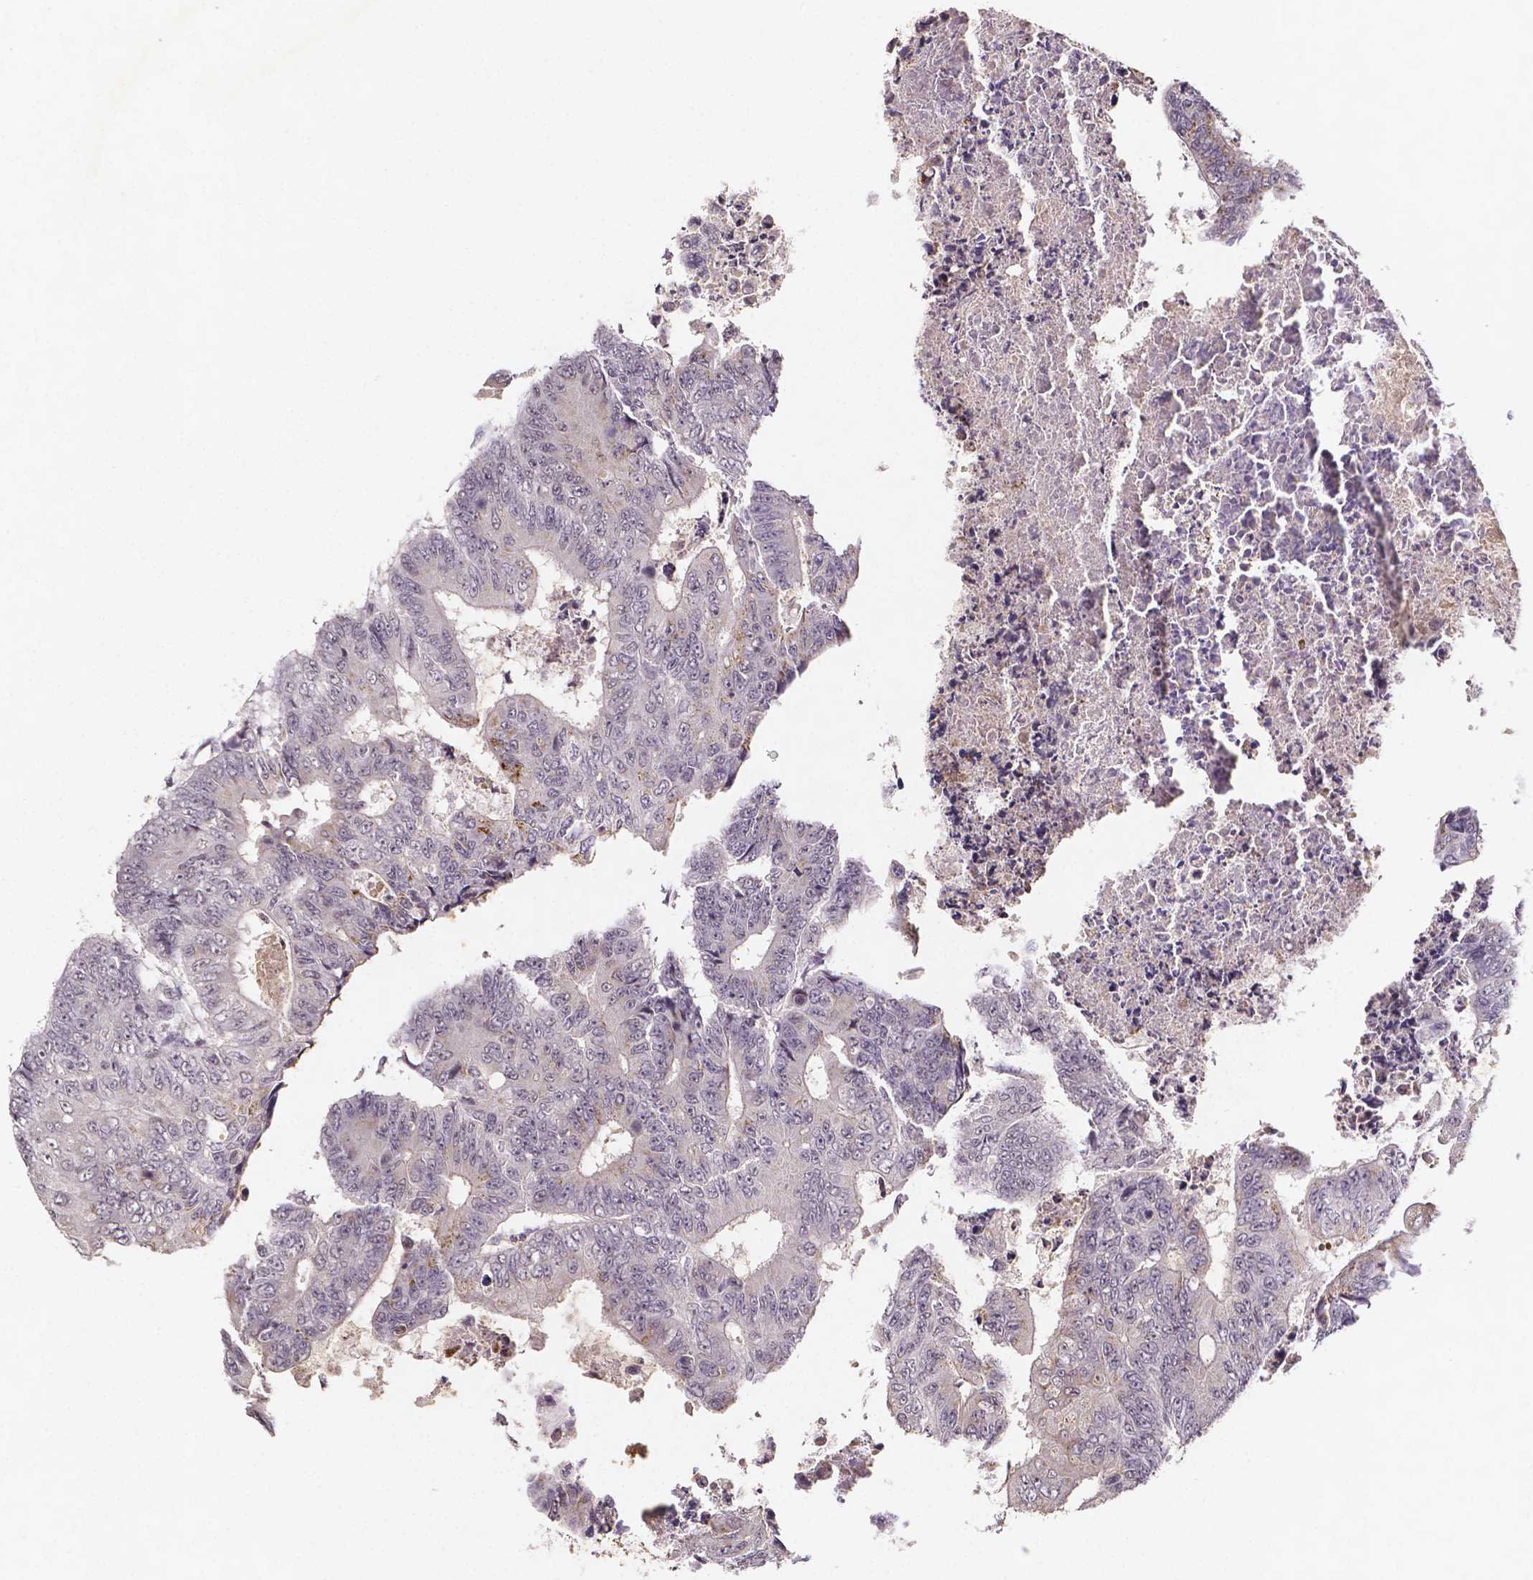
{"staining": {"intensity": "negative", "quantity": "none", "location": "none"}, "tissue": "colorectal cancer", "cell_type": "Tumor cells", "image_type": "cancer", "snomed": [{"axis": "morphology", "description": "Adenocarcinoma, NOS"}, {"axis": "topography", "description": "Colon"}], "caption": "Photomicrograph shows no significant protein positivity in tumor cells of colorectal adenocarcinoma.", "gene": "NRGN", "patient": {"sex": "female", "age": 48}}